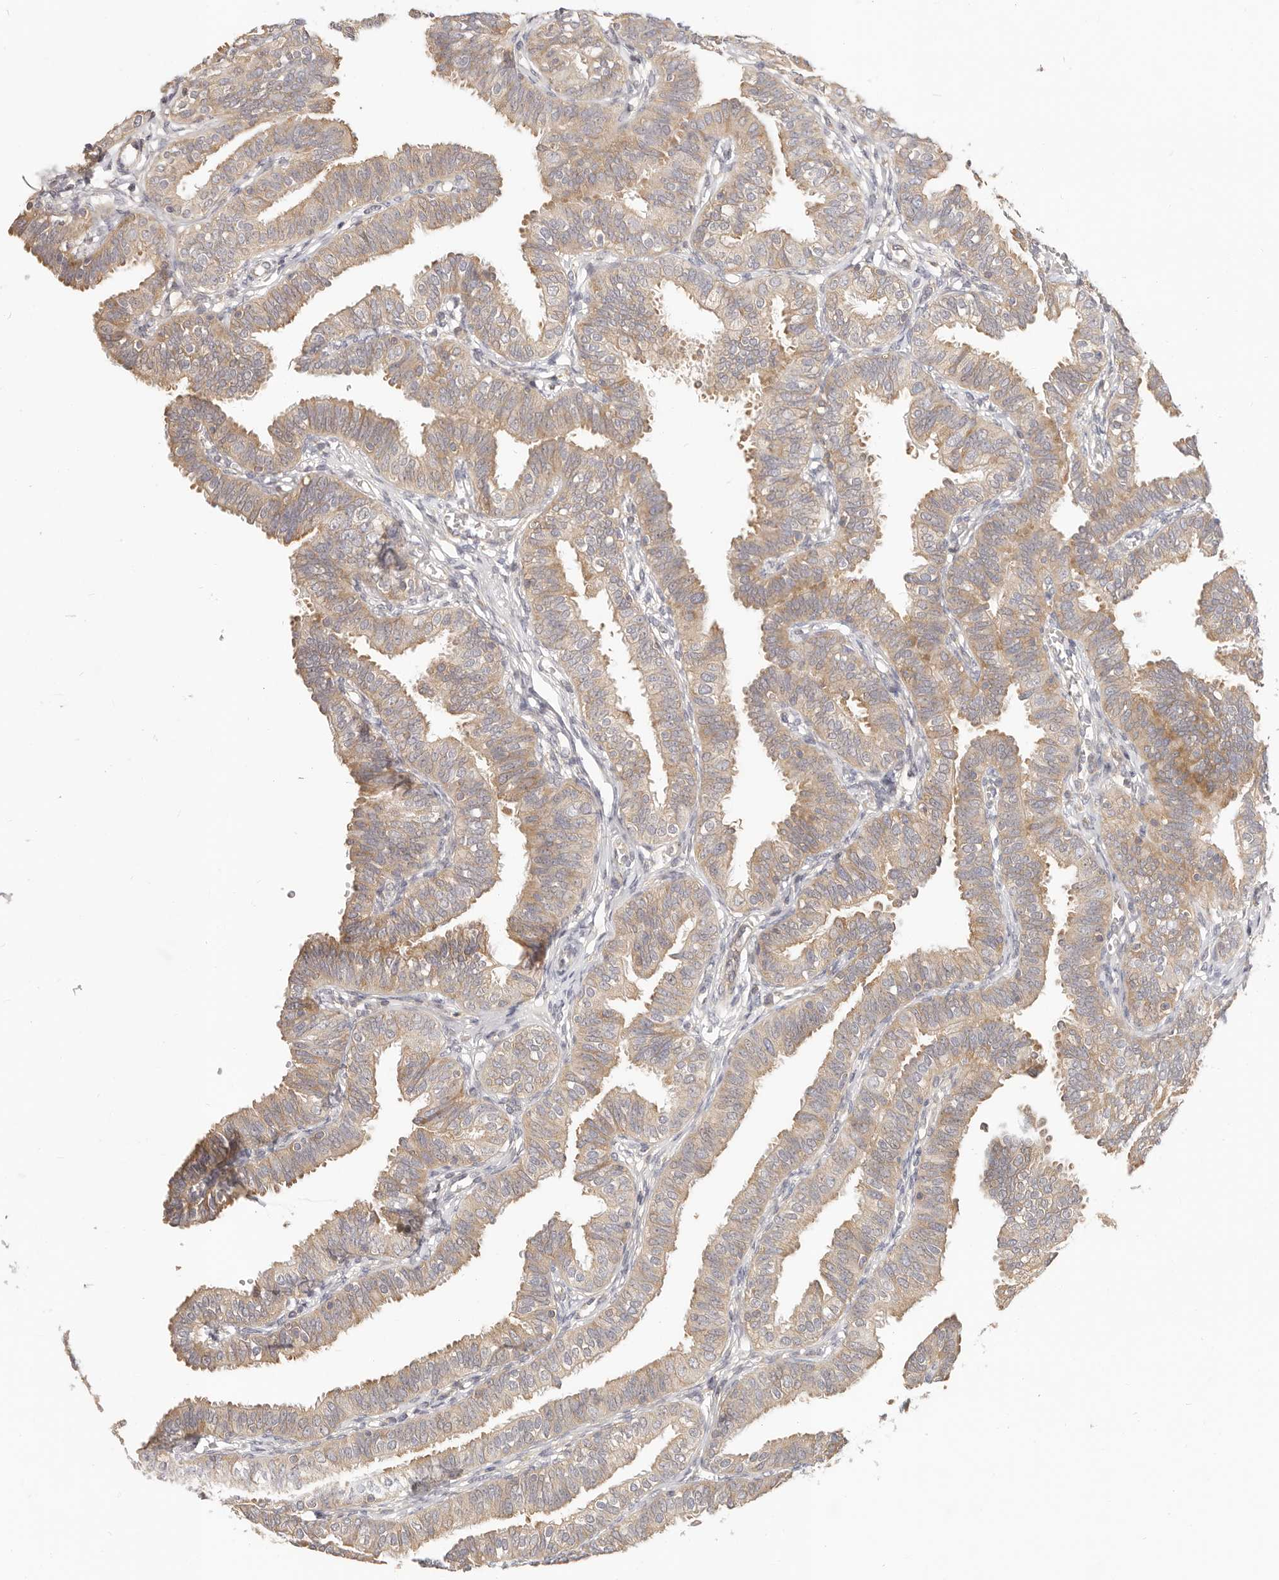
{"staining": {"intensity": "weak", "quantity": ">75%", "location": "cytoplasmic/membranous"}, "tissue": "fallopian tube", "cell_type": "Glandular cells", "image_type": "normal", "snomed": [{"axis": "morphology", "description": "Normal tissue, NOS"}, {"axis": "topography", "description": "Fallopian tube"}], "caption": "IHC histopathology image of normal fallopian tube stained for a protein (brown), which displays low levels of weak cytoplasmic/membranous expression in about >75% of glandular cells.", "gene": "DTNBP1", "patient": {"sex": "female", "age": 35}}